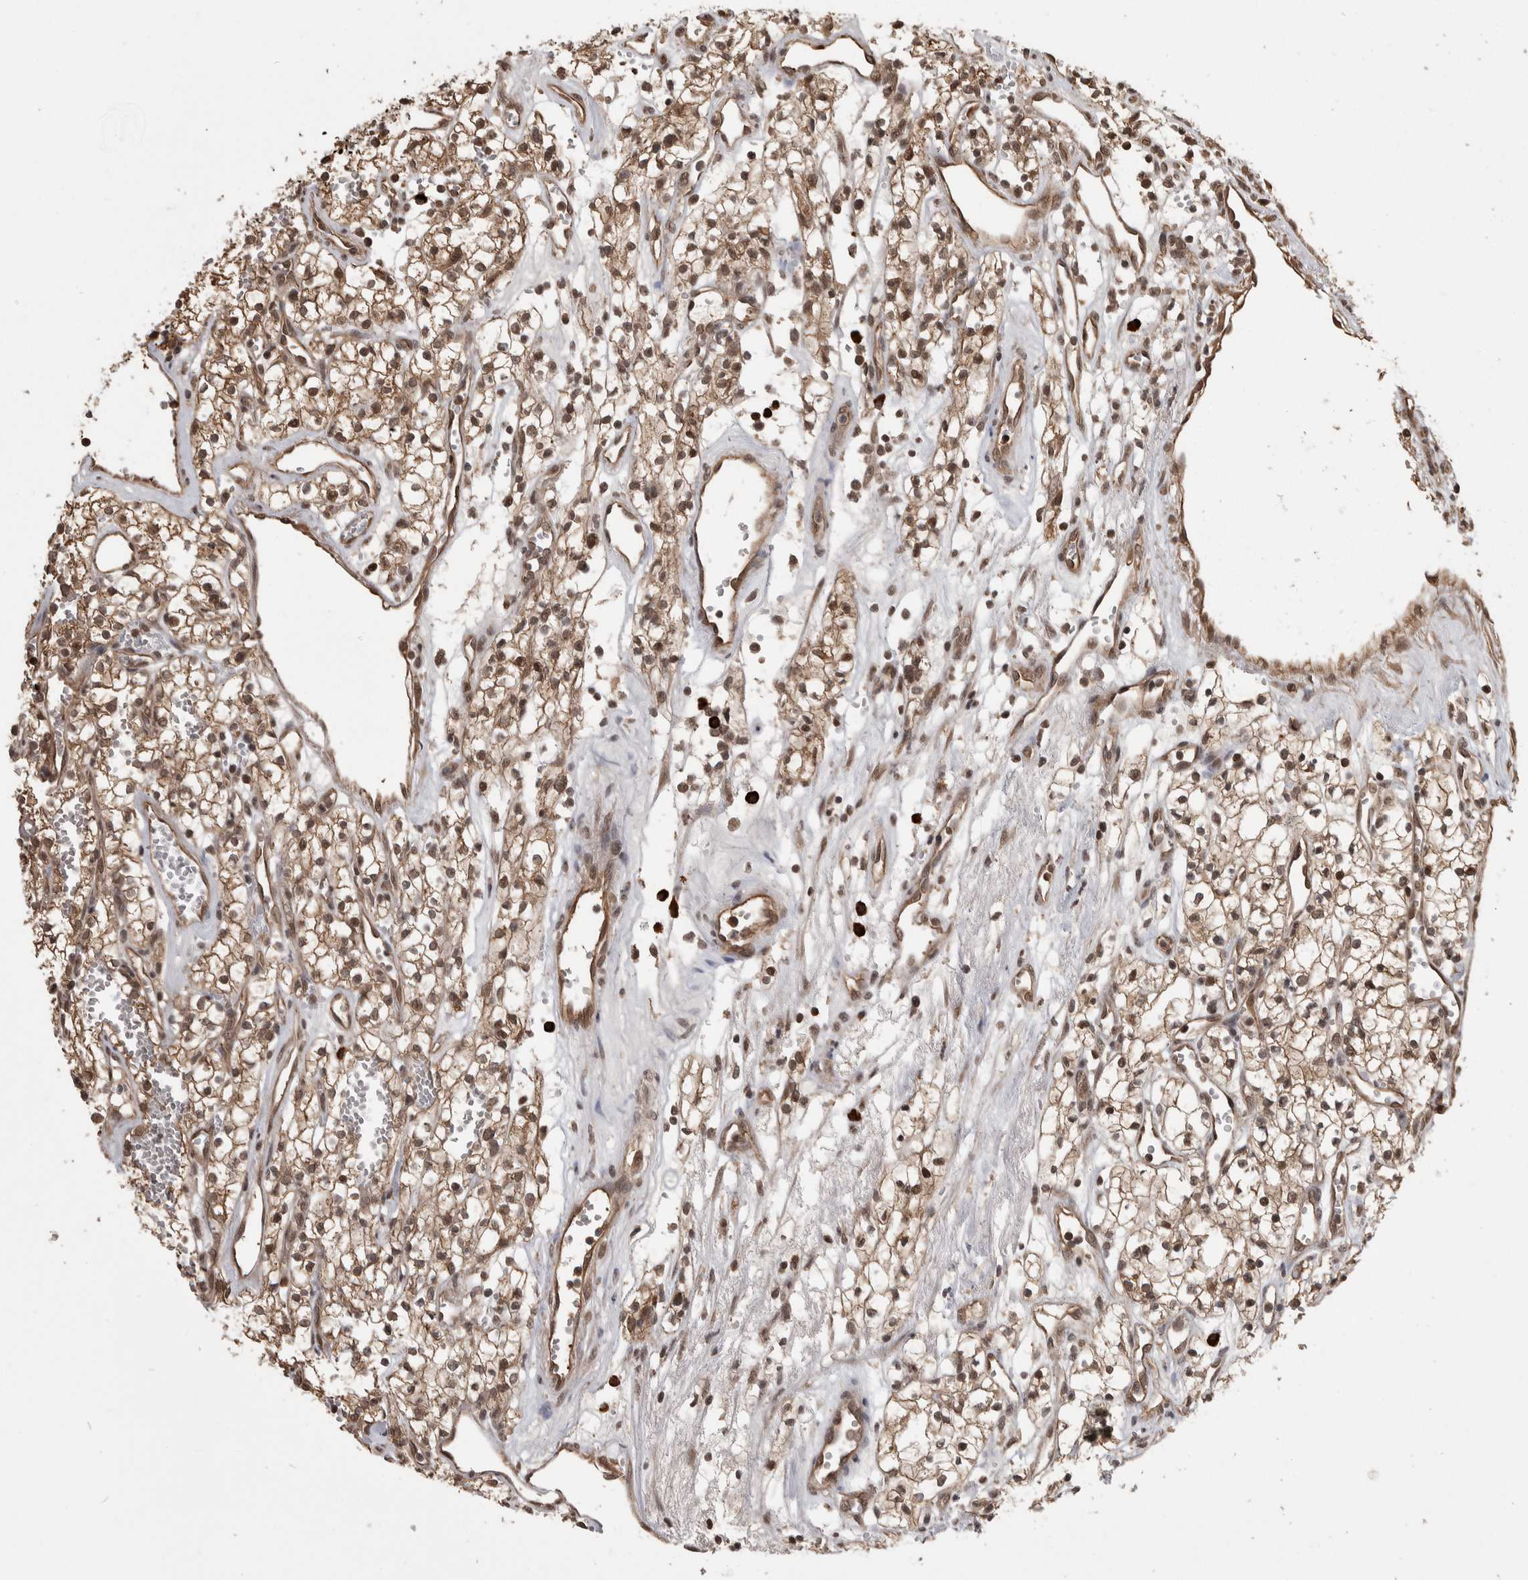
{"staining": {"intensity": "moderate", "quantity": ">75%", "location": "cytoplasmic/membranous,nuclear"}, "tissue": "renal cancer", "cell_type": "Tumor cells", "image_type": "cancer", "snomed": [{"axis": "morphology", "description": "Adenocarcinoma, NOS"}, {"axis": "topography", "description": "Kidney"}], "caption": "IHC histopathology image of human adenocarcinoma (renal) stained for a protein (brown), which demonstrates medium levels of moderate cytoplasmic/membranous and nuclear staining in about >75% of tumor cells.", "gene": "ZNF592", "patient": {"sex": "male", "age": 59}}